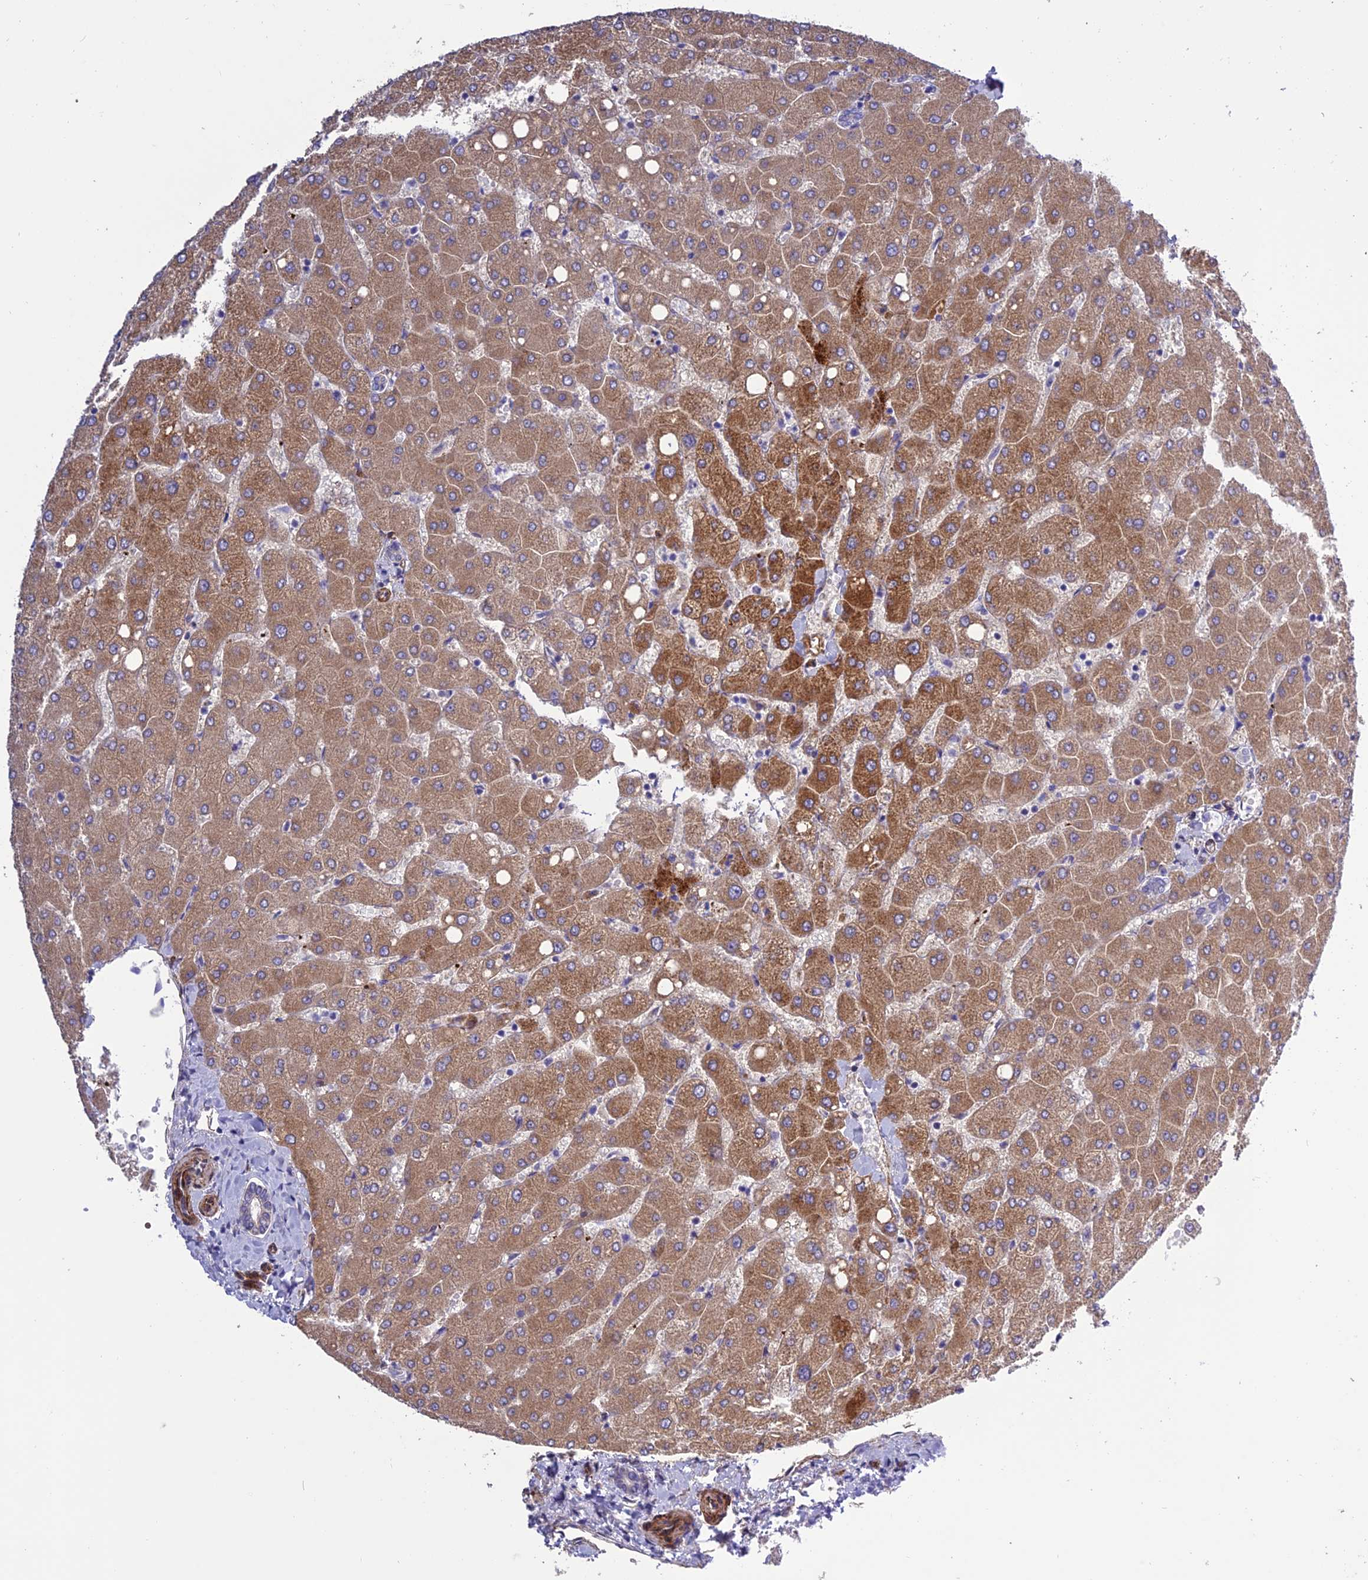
{"staining": {"intensity": "negative", "quantity": "none", "location": "none"}, "tissue": "liver", "cell_type": "Cholangiocytes", "image_type": "normal", "snomed": [{"axis": "morphology", "description": "Normal tissue, NOS"}, {"axis": "topography", "description": "Liver"}], "caption": "The immunohistochemistry histopathology image has no significant expression in cholangiocytes of liver. (Immunohistochemistry (ihc), brightfield microscopy, high magnification).", "gene": "REX1BD", "patient": {"sex": "female", "age": 54}}